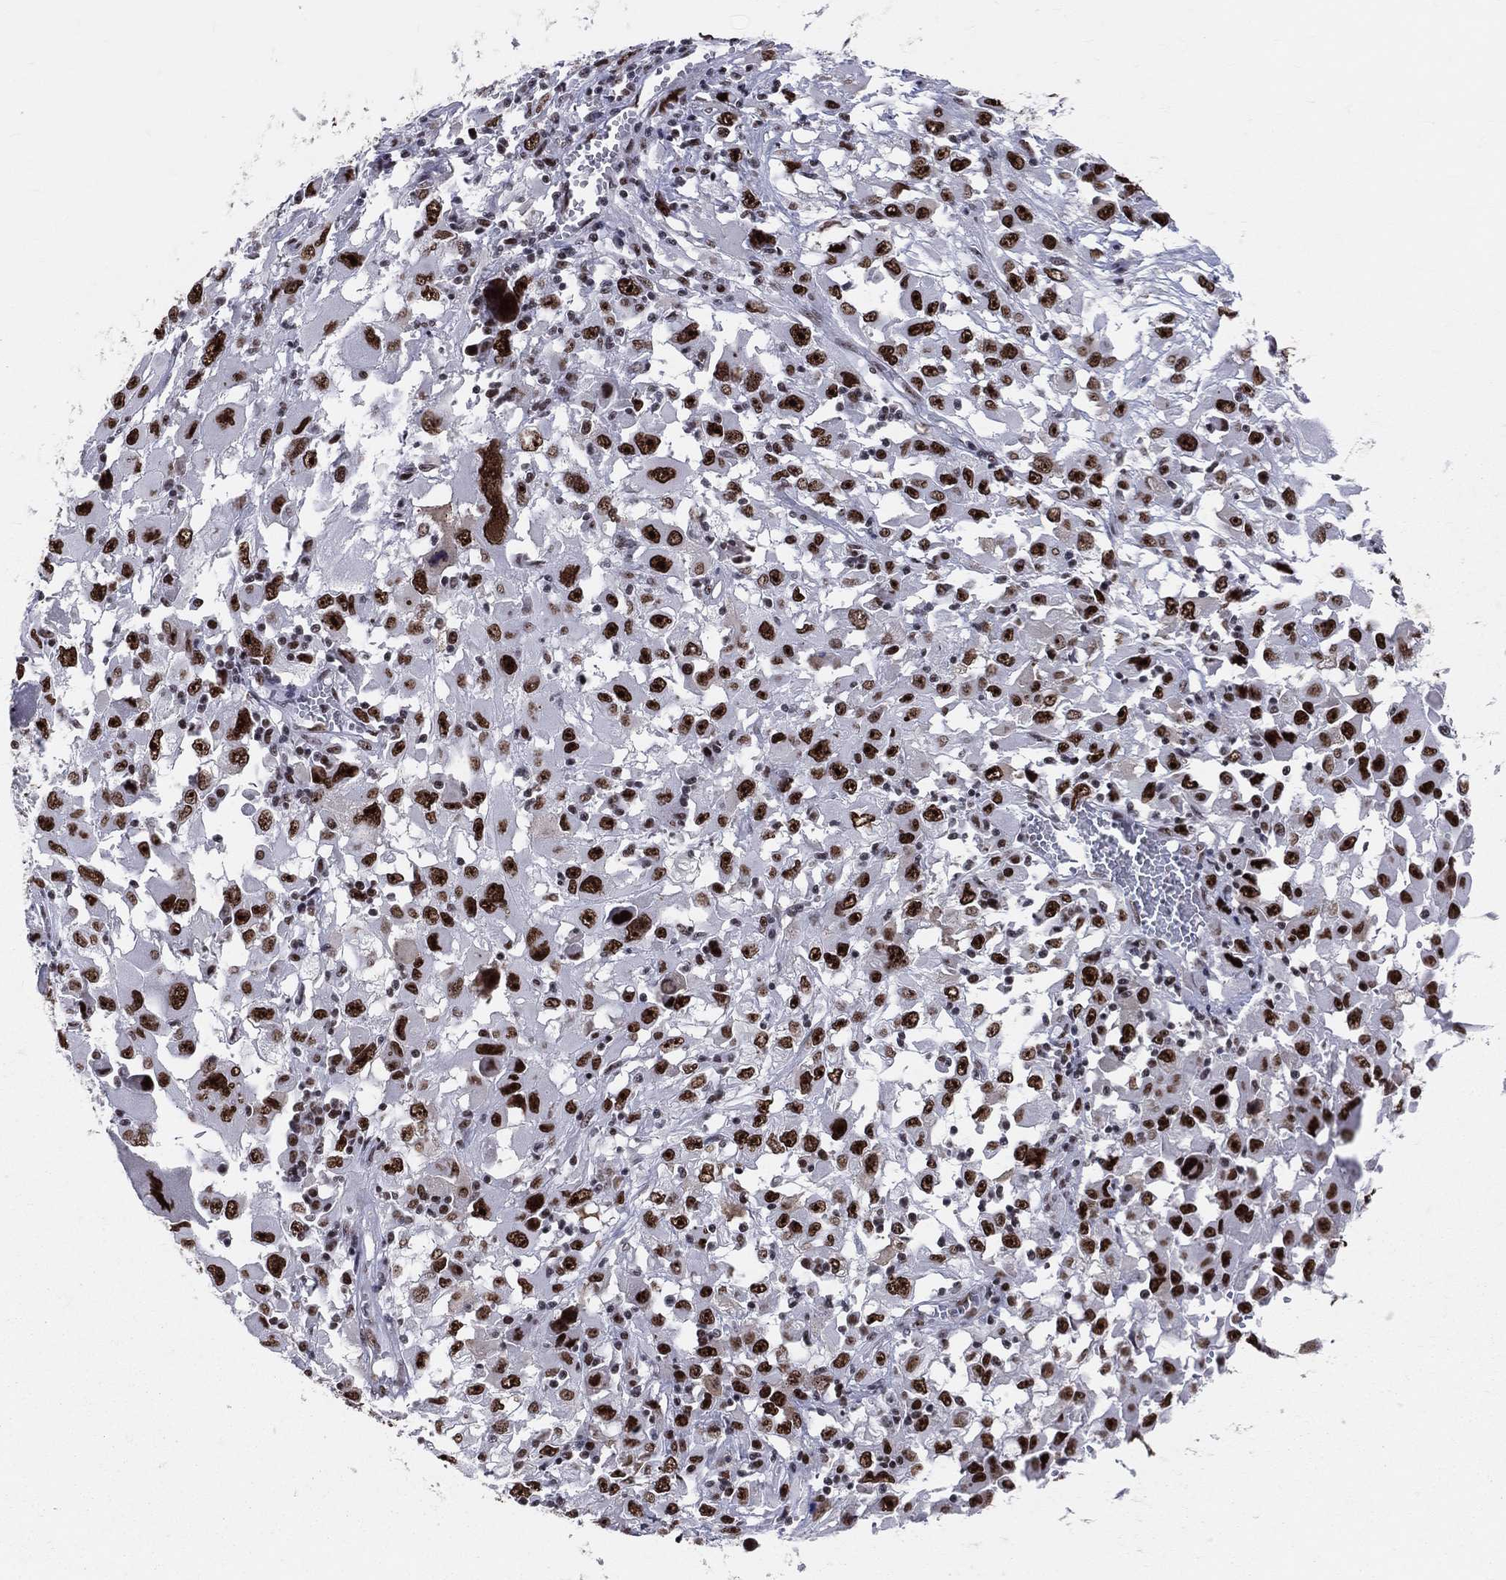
{"staining": {"intensity": "strong", "quantity": ">75%", "location": "nuclear"}, "tissue": "melanoma", "cell_type": "Tumor cells", "image_type": "cancer", "snomed": [{"axis": "morphology", "description": "Malignant melanoma, Metastatic site"}, {"axis": "topography", "description": "Soft tissue"}], "caption": "This is a photomicrograph of immunohistochemistry (IHC) staining of melanoma, which shows strong positivity in the nuclear of tumor cells.", "gene": "CDK7", "patient": {"sex": "male", "age": 50}}